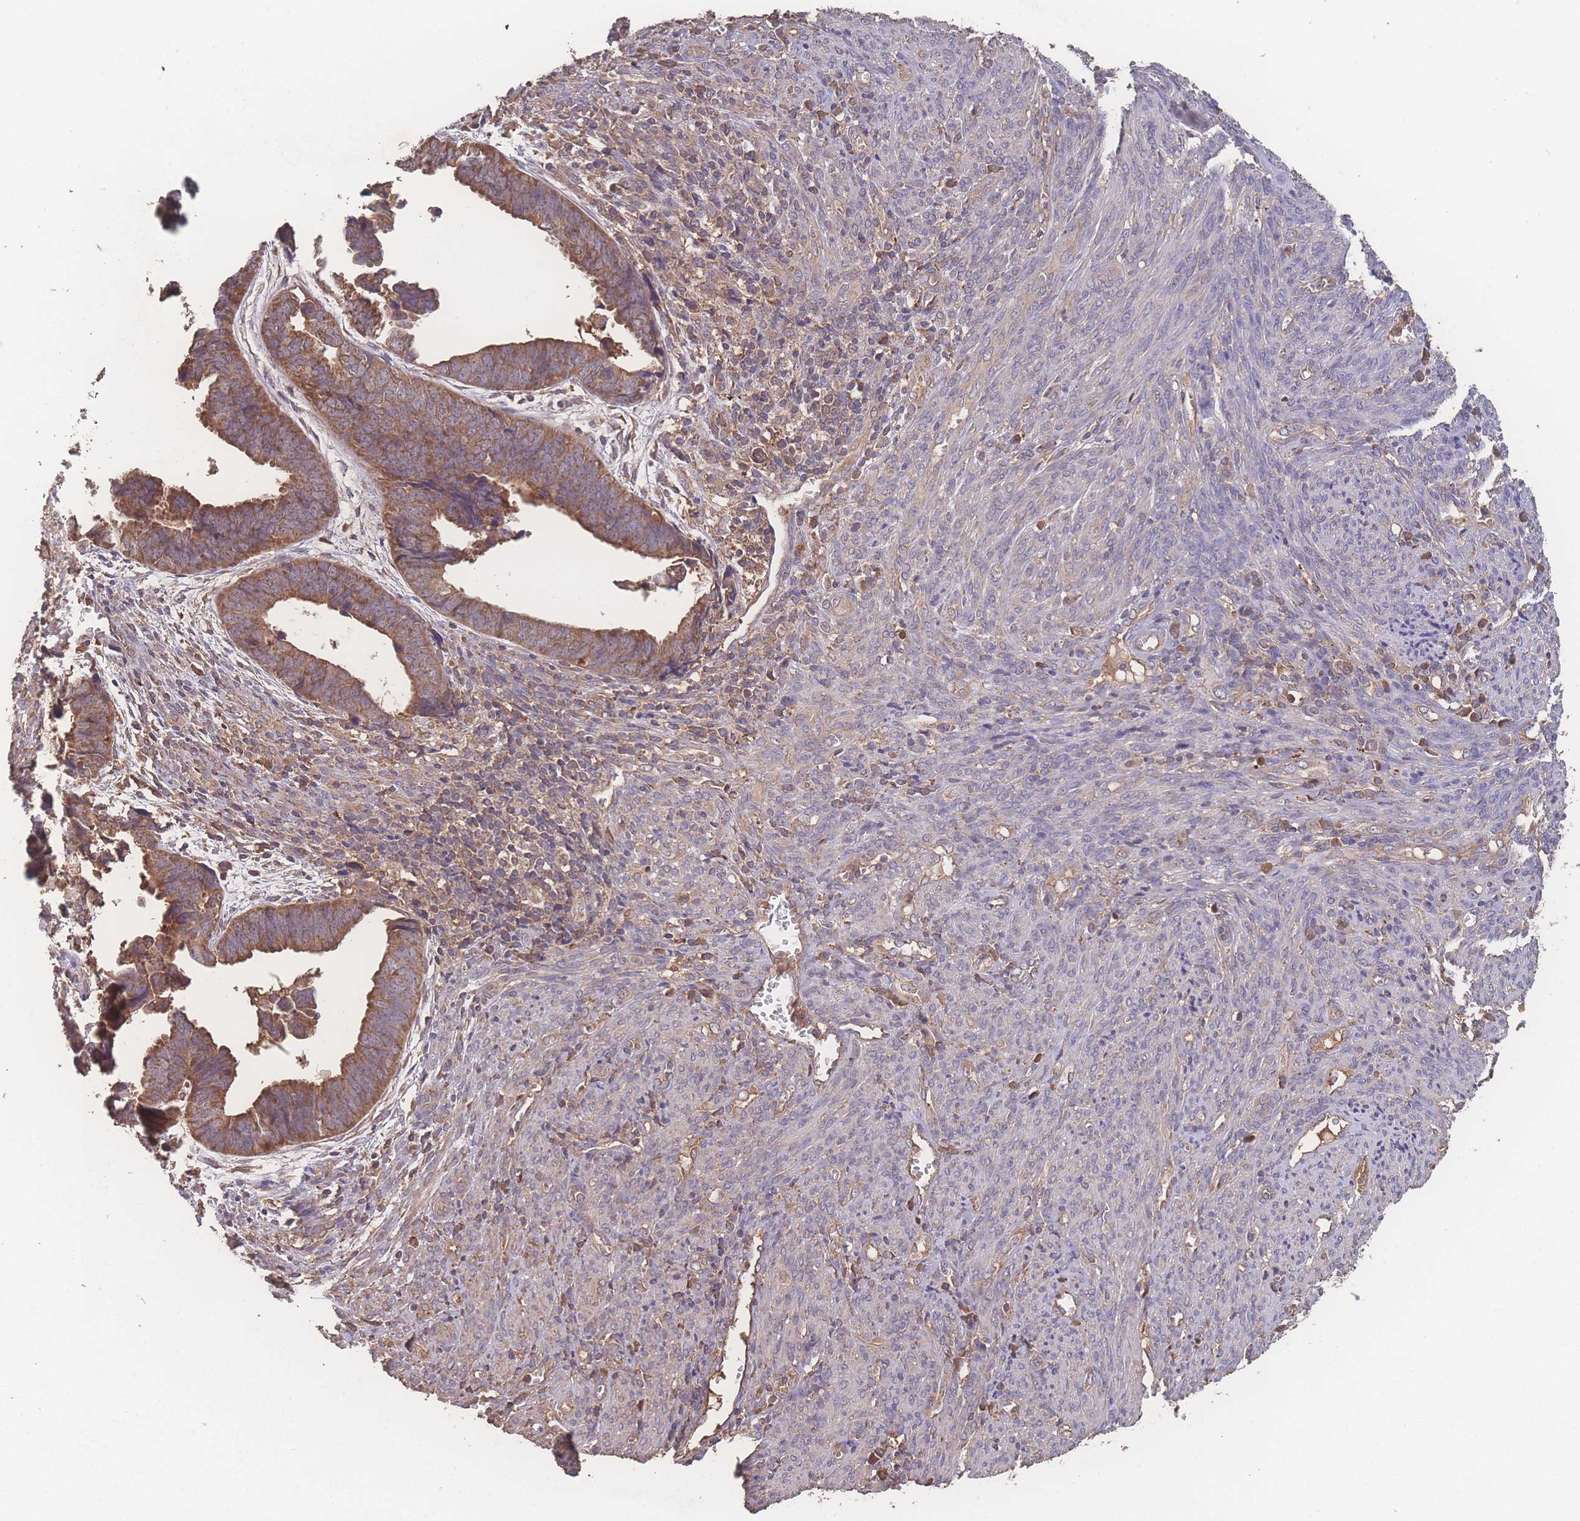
{"staining": {"intensity": "moderate", "quantity": ">75%", "location": "cytoplasmic/membranous"}, "tissue": "endometrial cancer", "cell_type": "Tumor cells", "image_type": "cancer", "snomed": [{"axis": "morphology", "description": "Adenocarcinoma, NOS"}, {"axis": "topography", "description": "Endometrium"}], "caption": "The image demonstrates immunohistochemical staining of endometrial cancer. There is moderate cytoplasmic/membranous staining is seen in about >75% of tumor cells.", "gene": "ATXN10", "patient": {"sex": "female", "age": 75}}